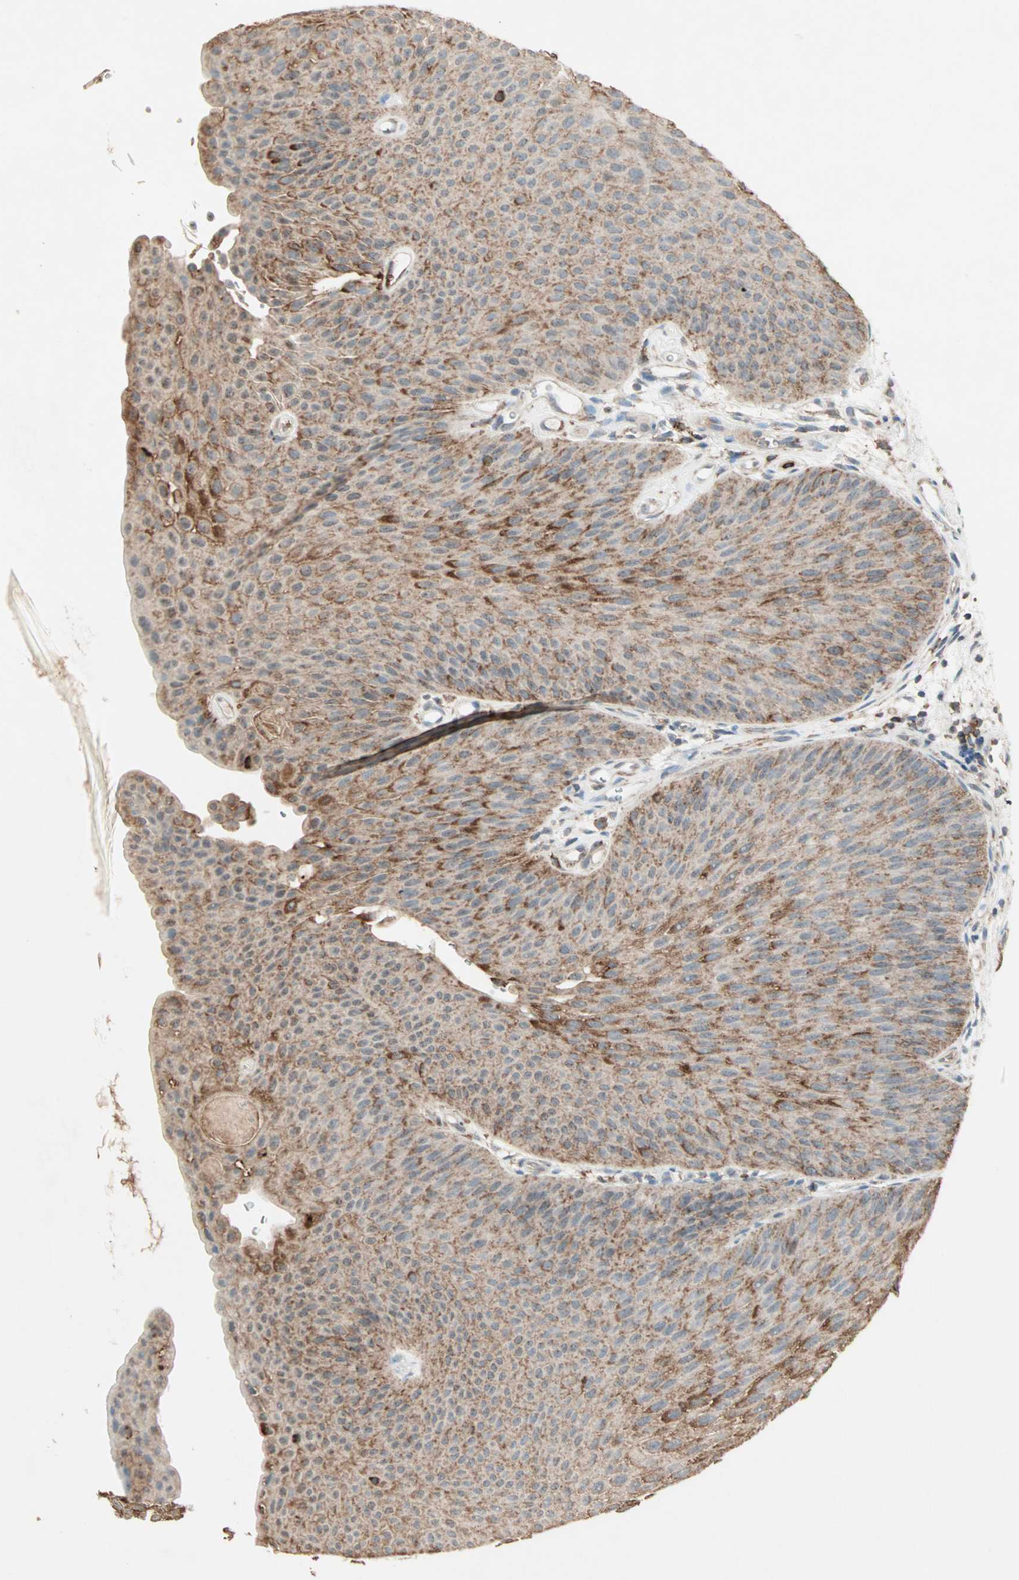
{"staining": {"intensity": "moderate", "quantity": "25%-75%", "location": "cytoplasmic/membranous"}, "tissue": "urothelial cancer", "cell_type": "Tumor cells", "image_type": "cancer", "snomed": [{"axis": "morphology", "description": "Urothelial carcinoma, Low grade"}, {"axis": "topography", "description": "Urinary bladder"}], "caption": "Low-grade urothelial carcinoma tissue exhibits moderate cytoplasmic/membranous staining in approximately 25%-75% of tumor cells The protein of interest is shown in brown color, while the nuclei are stained blue.", "gene": "MMP3", "patient": {"sex": "female", "age": 60}}